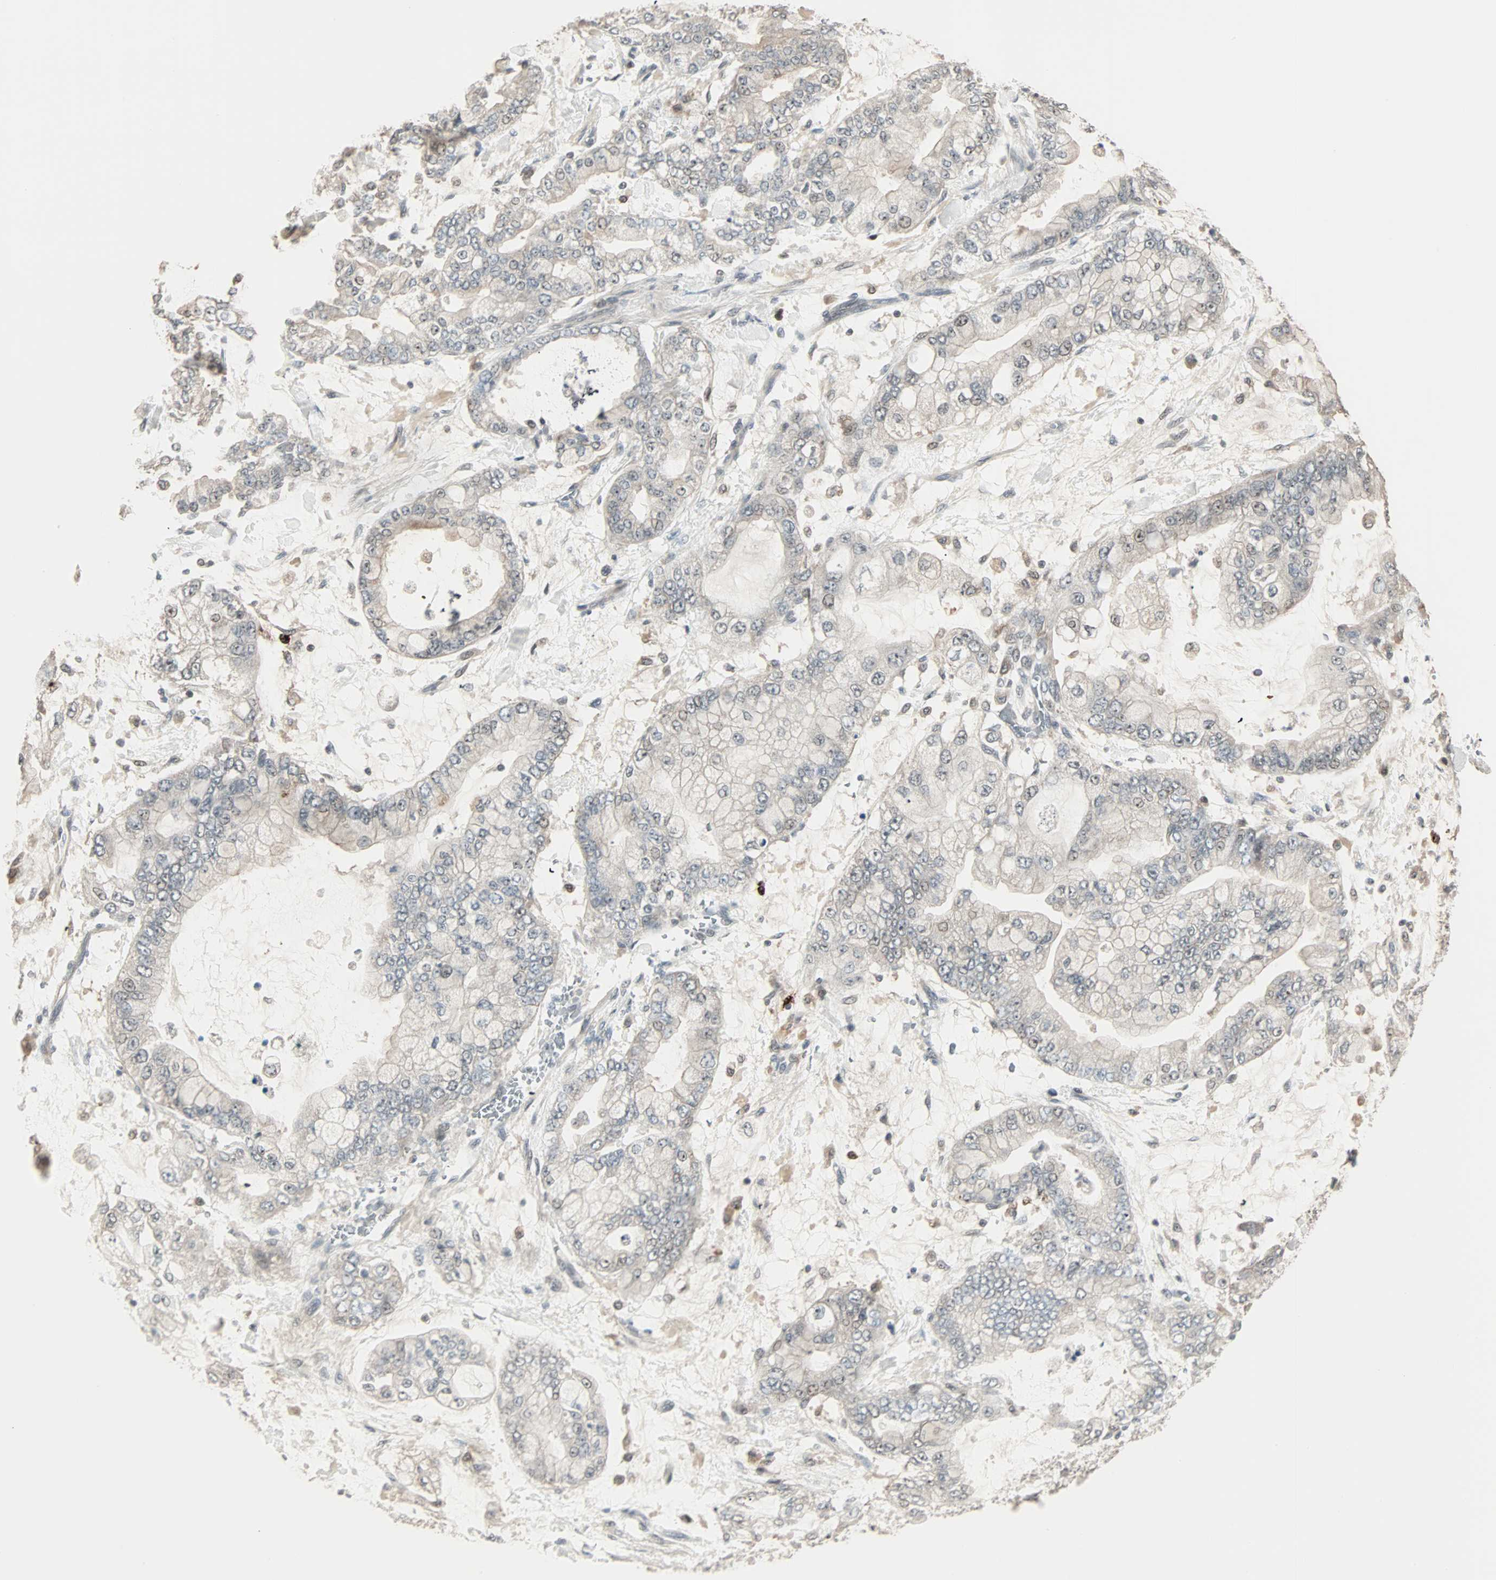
{"staining": {"intensity": "weak", "quantity": "<25%", "location": "cytoplasmic/membranous,nuclear"}, "tissue": "stomach cancer", "cell_type": "Tumor cells", "image_type": "cancer", "snomed": [{"axis": "morphology", "description": "Normal tissue, NOS"}, {"axis": "morphology", "description": "Adenocarcinoma, NOS"}, {"axis": "topography", "description": "Stomach, upper"}, {"axis": "topography", "description": "Stomach"}], "caption": "Micrograph shows no significant protein expression in tumor cells of stomach cancer. (Stains: DAB IHC with hematoxylin counter stain, Microscopy: brightfield microscopy at high magnification).", "gene": "KDM4A", "patient": {"sex": "male", "age": 76}}